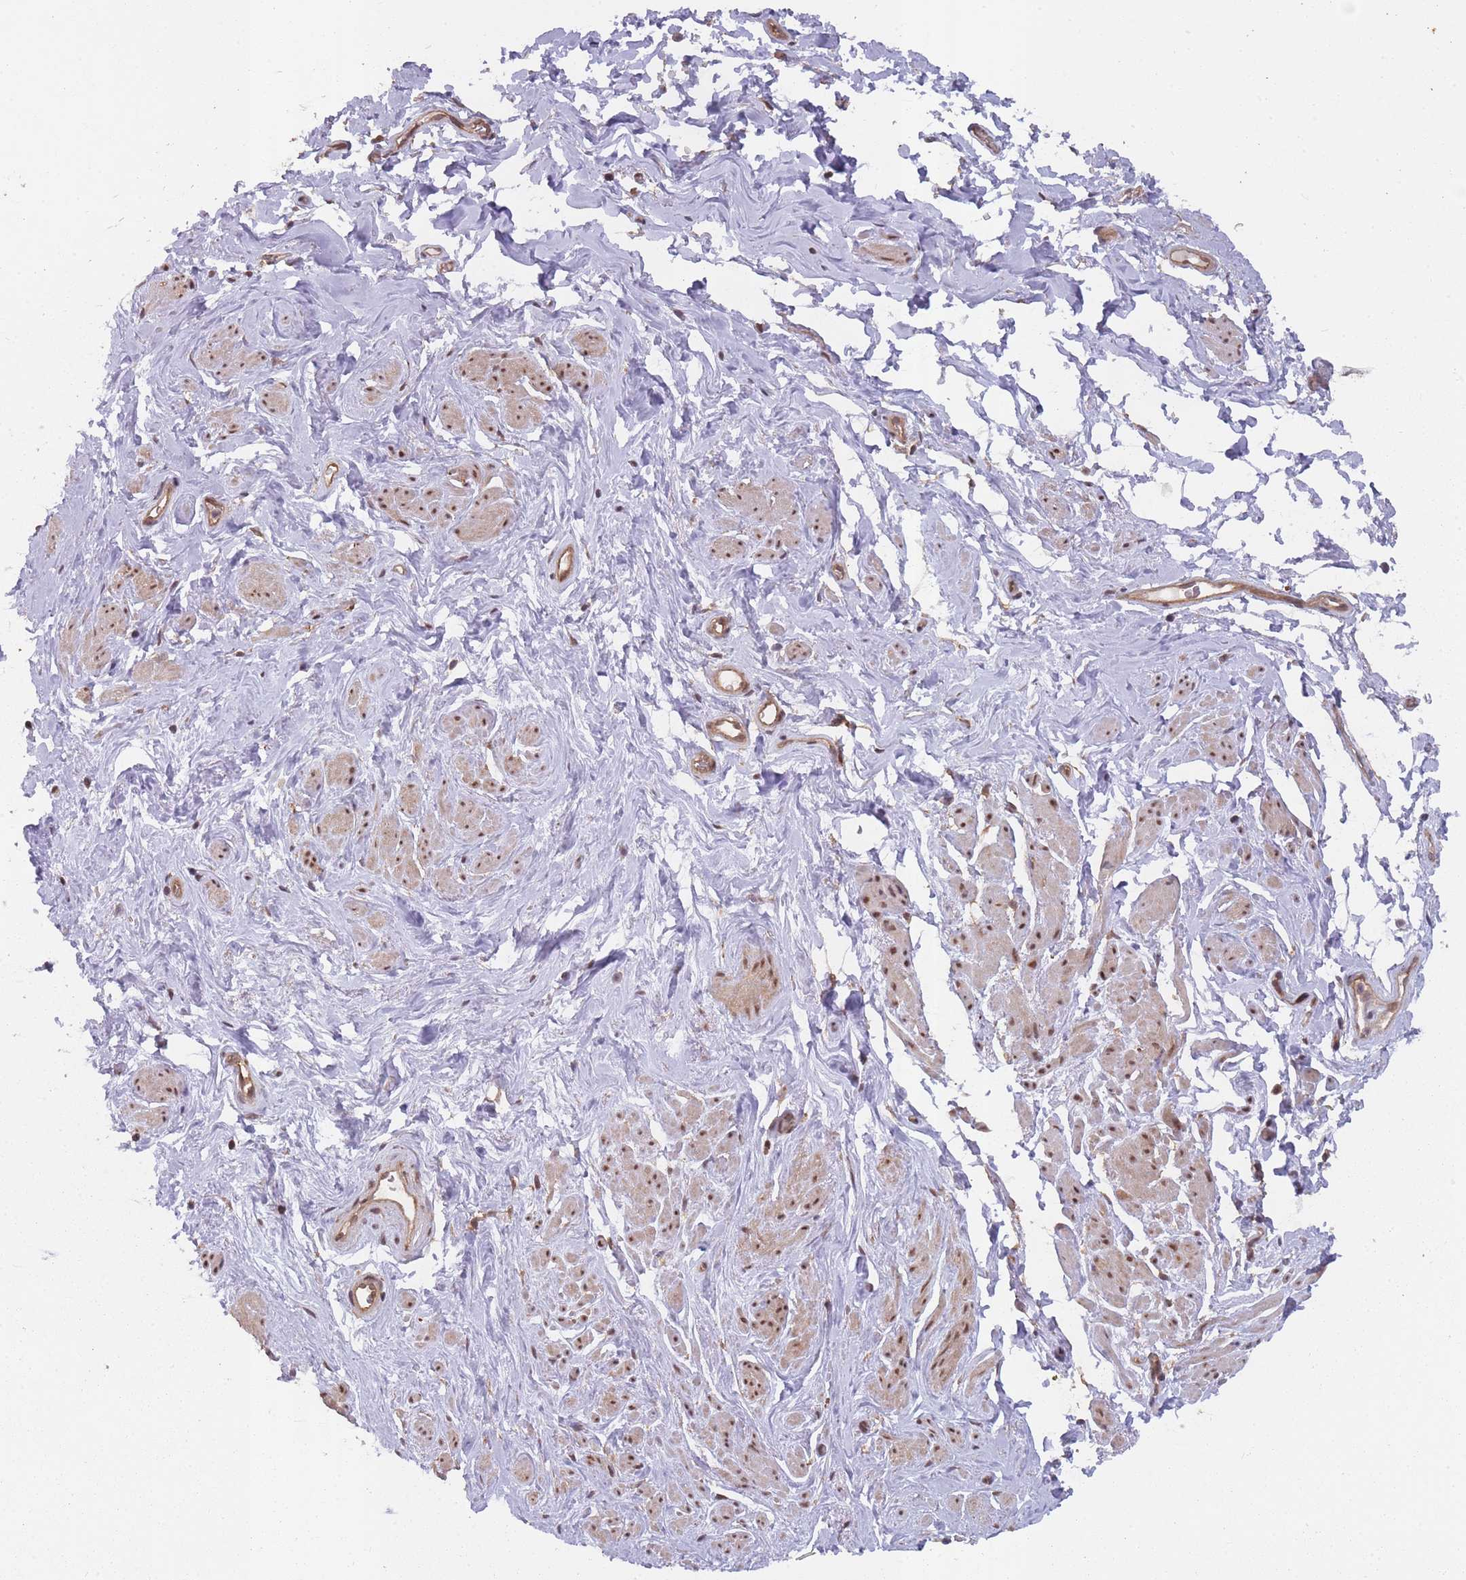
{"staining": {"intensity": "moderate", "quantity": "25%-75%", "location": "nuclear"}, "tissue": "smooth muscle", "cell_type": "Smooth muscle cells", "image_type": "normal", "snomed": [{"axis": "morphology", "description": "Normal tissue, NOS"}, {"axis": "topography", "description": "Smooth muscle"}, {"axis": "topography", "description": "Peripheral nerve tissue"}], "caption": "About 25%-75% of smooth muscle cells in benign smooth muscle demonstrate moderate nuclear protein expression as visualized by brown immunohistochemical staining.", "gene": "PPP6R3", "patient": {"sex": "male", "age": 69}}